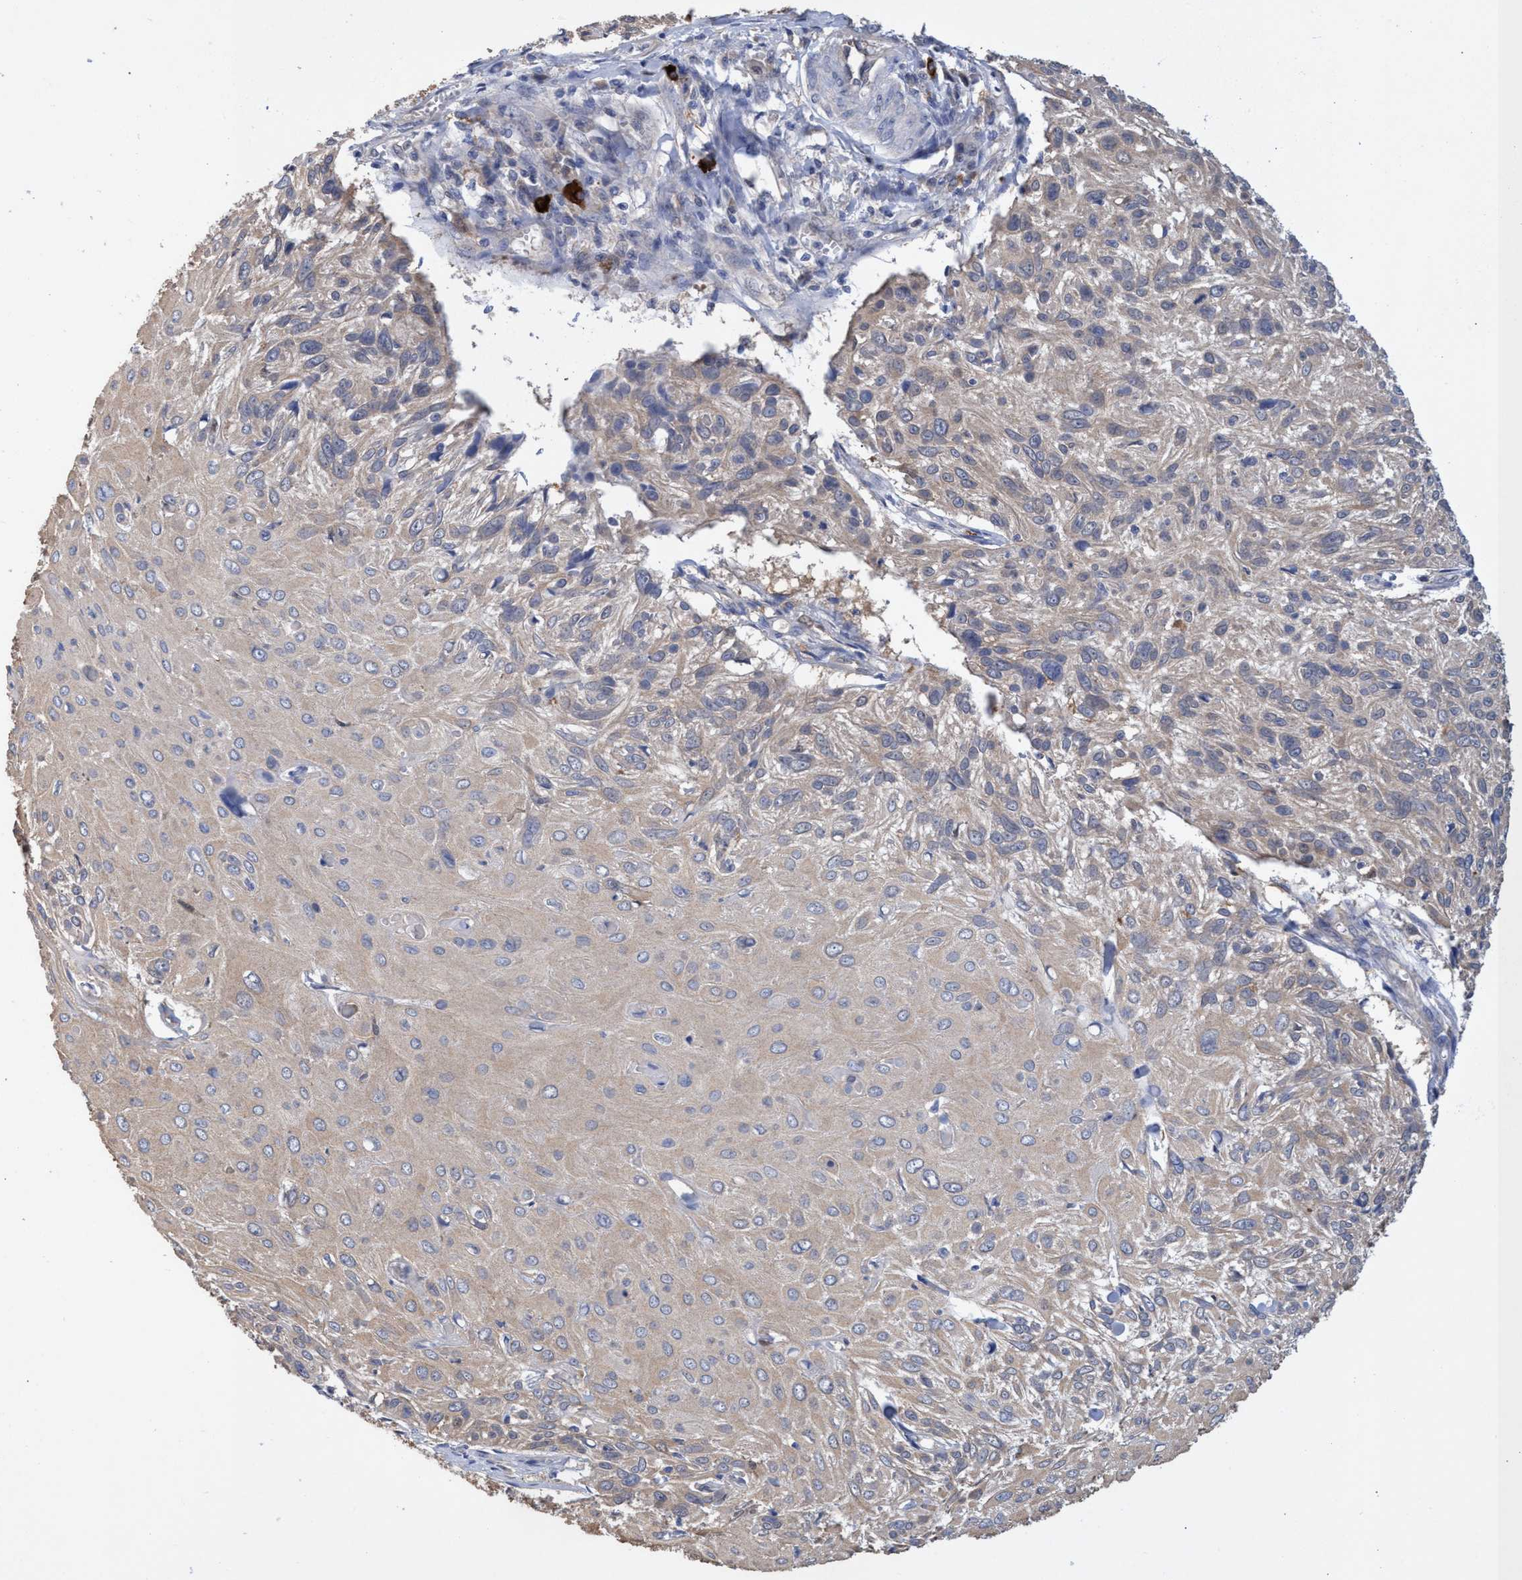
{"staining": {"intensity": "weak", "quantity": ">75%", "location": "cytoplasmic/membranous"}, "tissue": "cervical cancer", "cell_type": "Tumor cells", "image_type": "cancer", "snomed": [{"axis": "morphology", "description": "Squamous cell carcinoma, NOS"}, {"axis": "topography", "description": "Cervix"}], "caption": "Immunohistochemistry (IHC) of cervical squamous cell carcinoma displays low levels of weak cytoplasmic/membranous staining in about >75% of tumor cells.", "gene": "PNPO", "patient": {"sex": "female", "age": 51}}